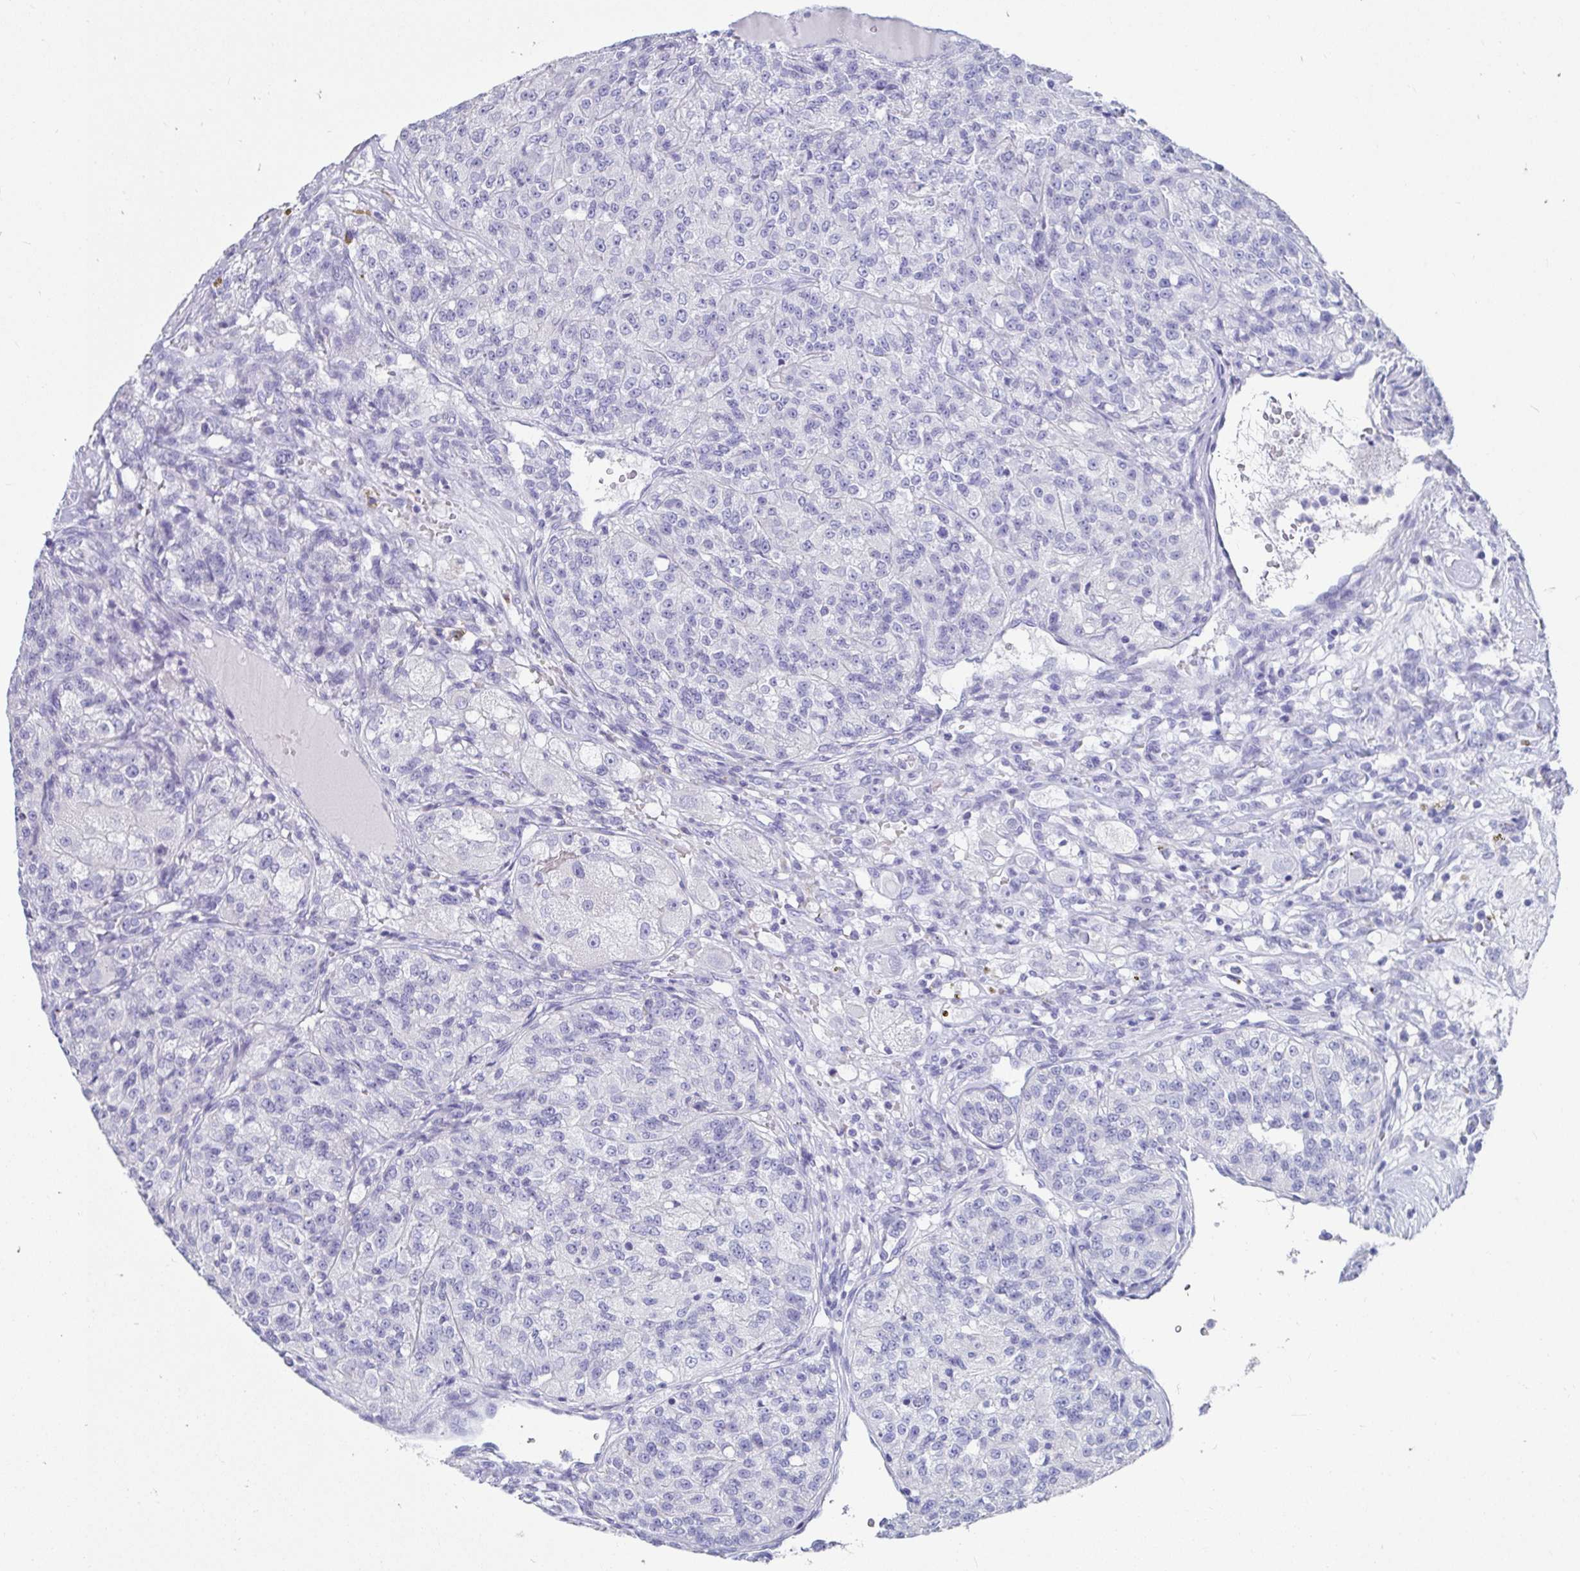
{"staining": {"intensity": "negative", "quantity": "none", "location": "none"}, "tissue": "renal cancer", "cell_type": "Tumor cells", "image_type": "cancer", "snomed": [{"axis": "morphology", "description": "Adenocarcinoma, NOS"}, {"axis": "topography", "description": "Kidney"}], "caption": "IHC image of neoplastic tissue: human adenocarcinoma (renal) stained with DAB (3,3'-diaminobenzidine) demonstrates no significant protein positivity in tumor cells. The staining was performed using DAB (3,3'-diaminobenzidine) to visualize the protein expression in brown, while the nuclei were stained in blue with hematoxylin (Magnification: 20x).", "gene": "ZPBP2", "patient": {"sex": "female", "age": 63}}